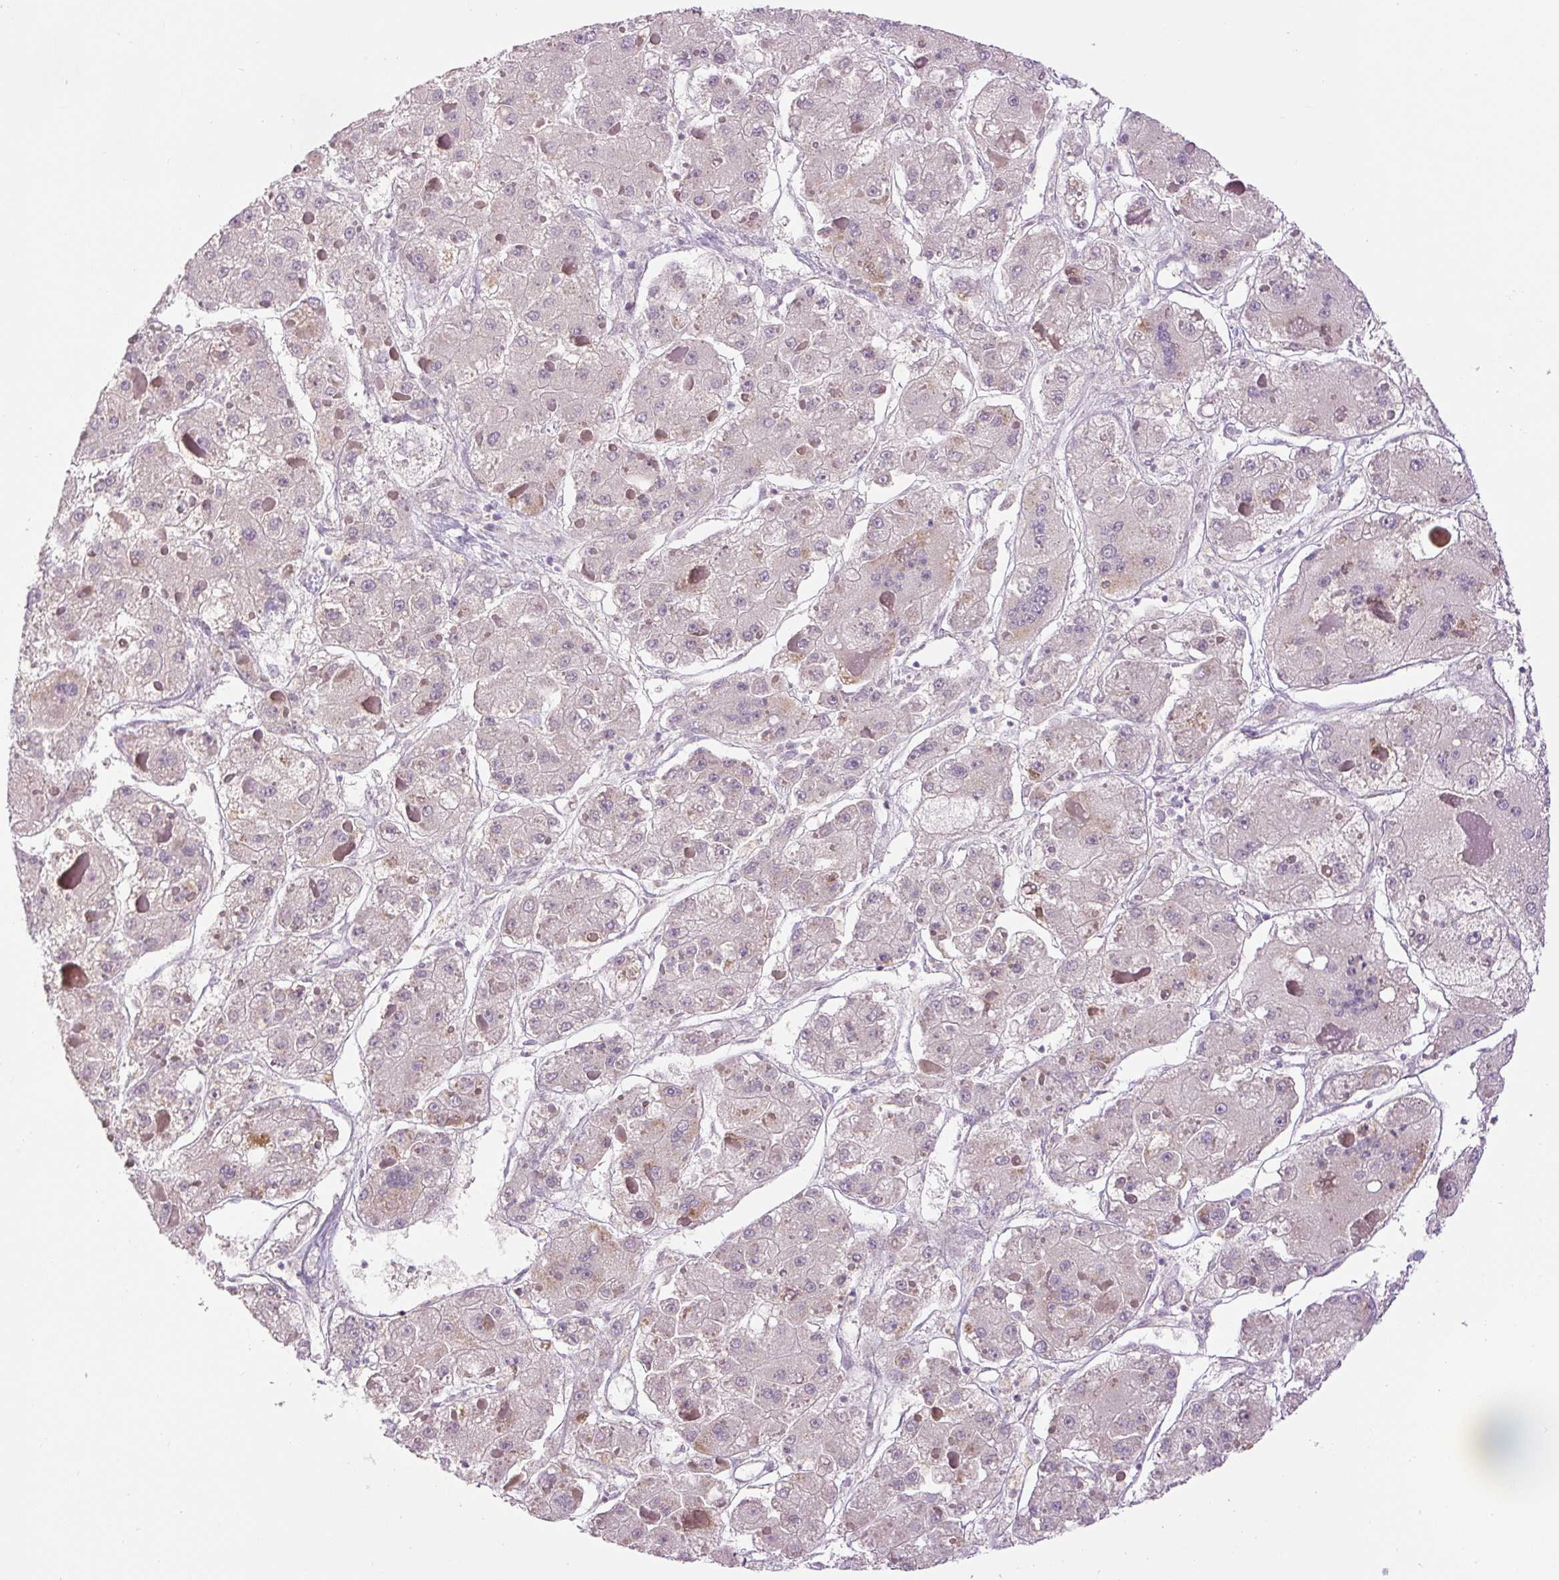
{"staining": {"intensity": "negative", "quantity": "none", "location": "none"}, "tissue": "liver cancer", "cell_type": "Tumor cells", "image_type": "cancer", "snomed": [{"axis": "morphology", "description": "Carcinoma, Hepatocellular, NOS"}, {"axis": "topography", "description": "Liver"}], "caption": "IHC photomicrograph of human liver cancer stained for a protein (brown), which displays no staining in tumor cells. (DAB immunohistochemistry (IHC) with hematoxylin counter stain).", "gene": "FABP7", "patient": {"sex": "female", "age": 73}}